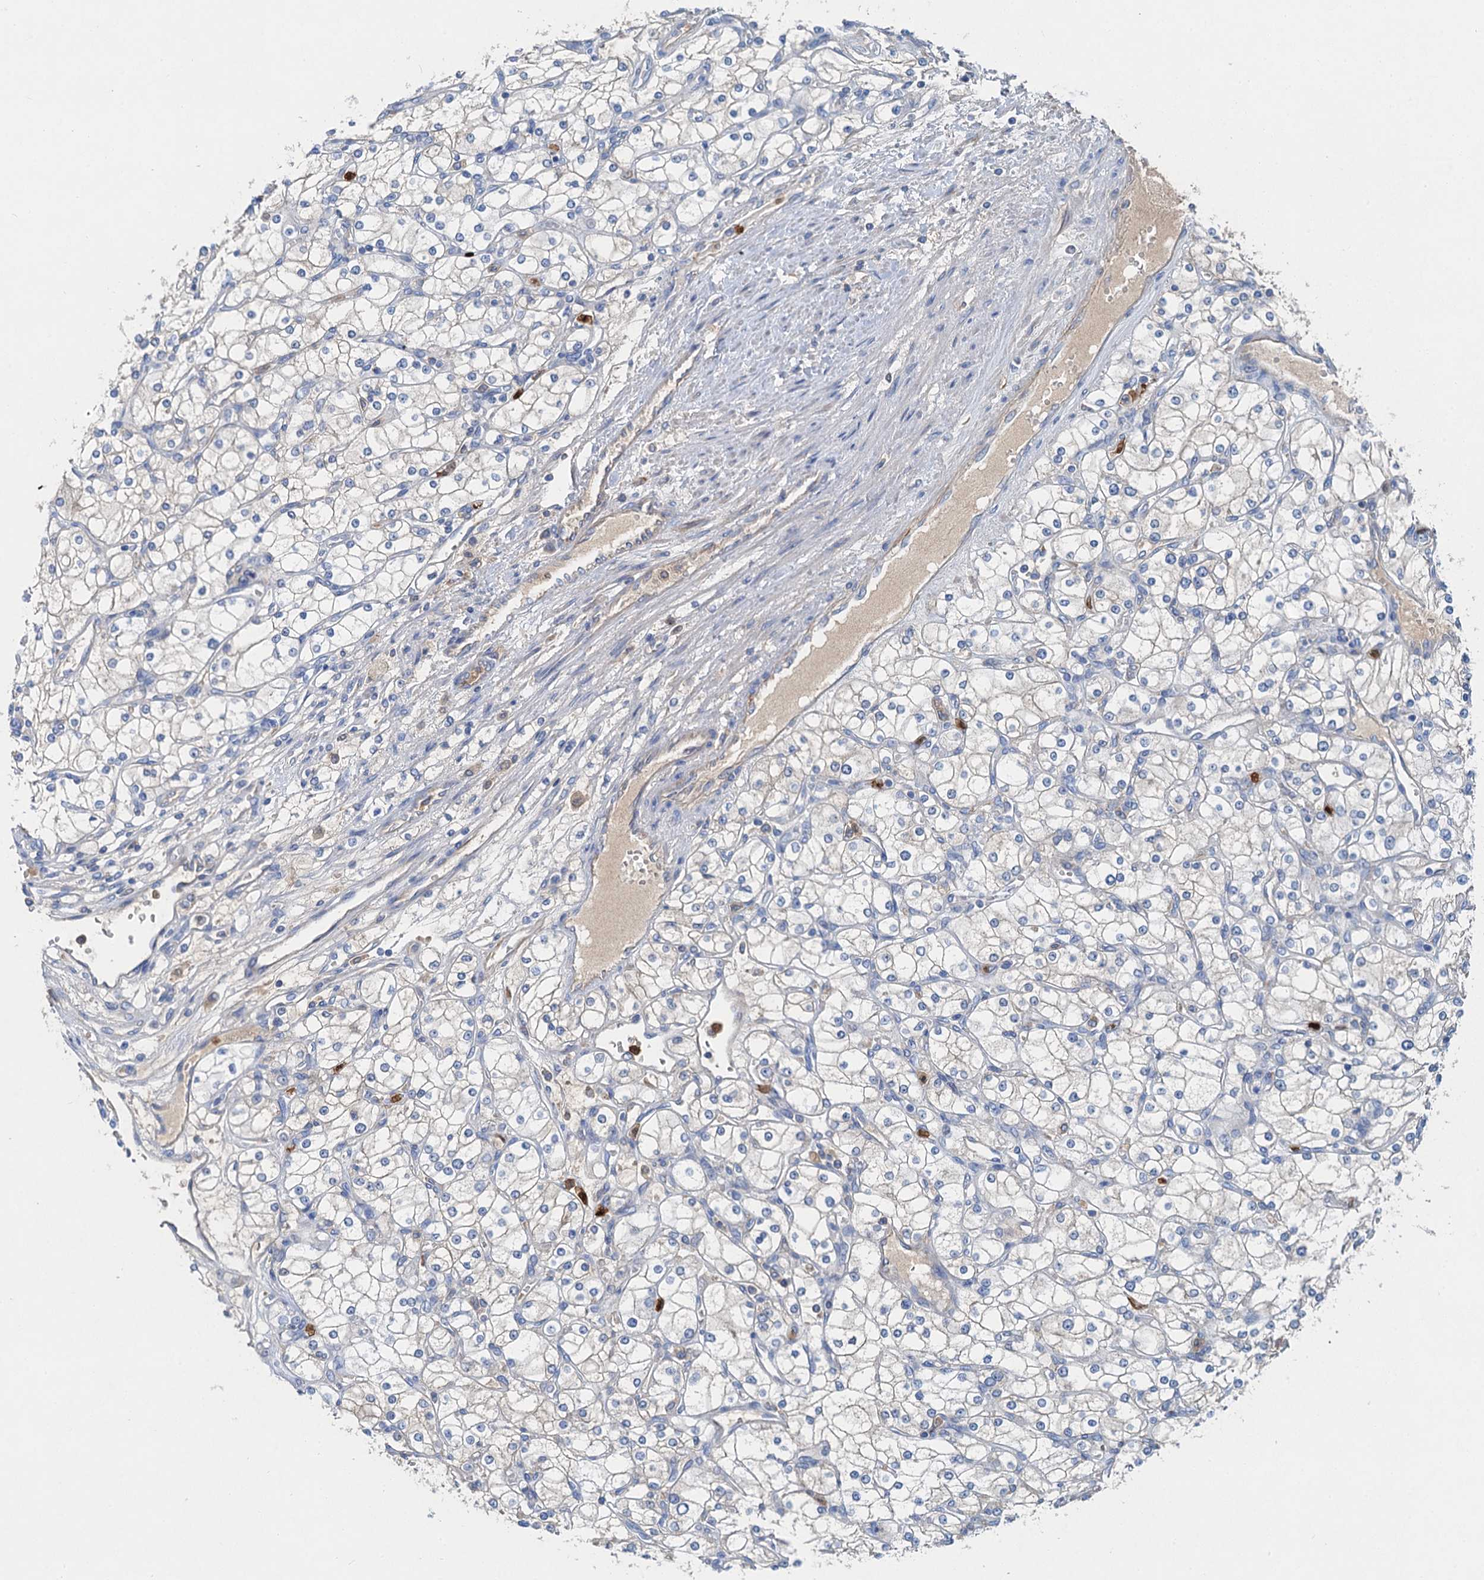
{"staining": {"intensity": "negative", "quantity": "none", "location": "none"}, "tissue": "renal cancer", "cell_type": "Tumor cells", "image_type": "cancer", "snomed": [{"axis": "morphology", "description": "Adenocarcinoma, NOS"}, {"axis": "topography", "description": "Kidney"}], "caption": "This photomicrograph is of renal adenocarcinoma stained with immunohistochemistry (IHC) to label a protein in brown with the nuclei are counter-stained blue. There is no staining in tumor cells.", "gene": "OTOA", "patient": {"sex": "male", "age": 80}}